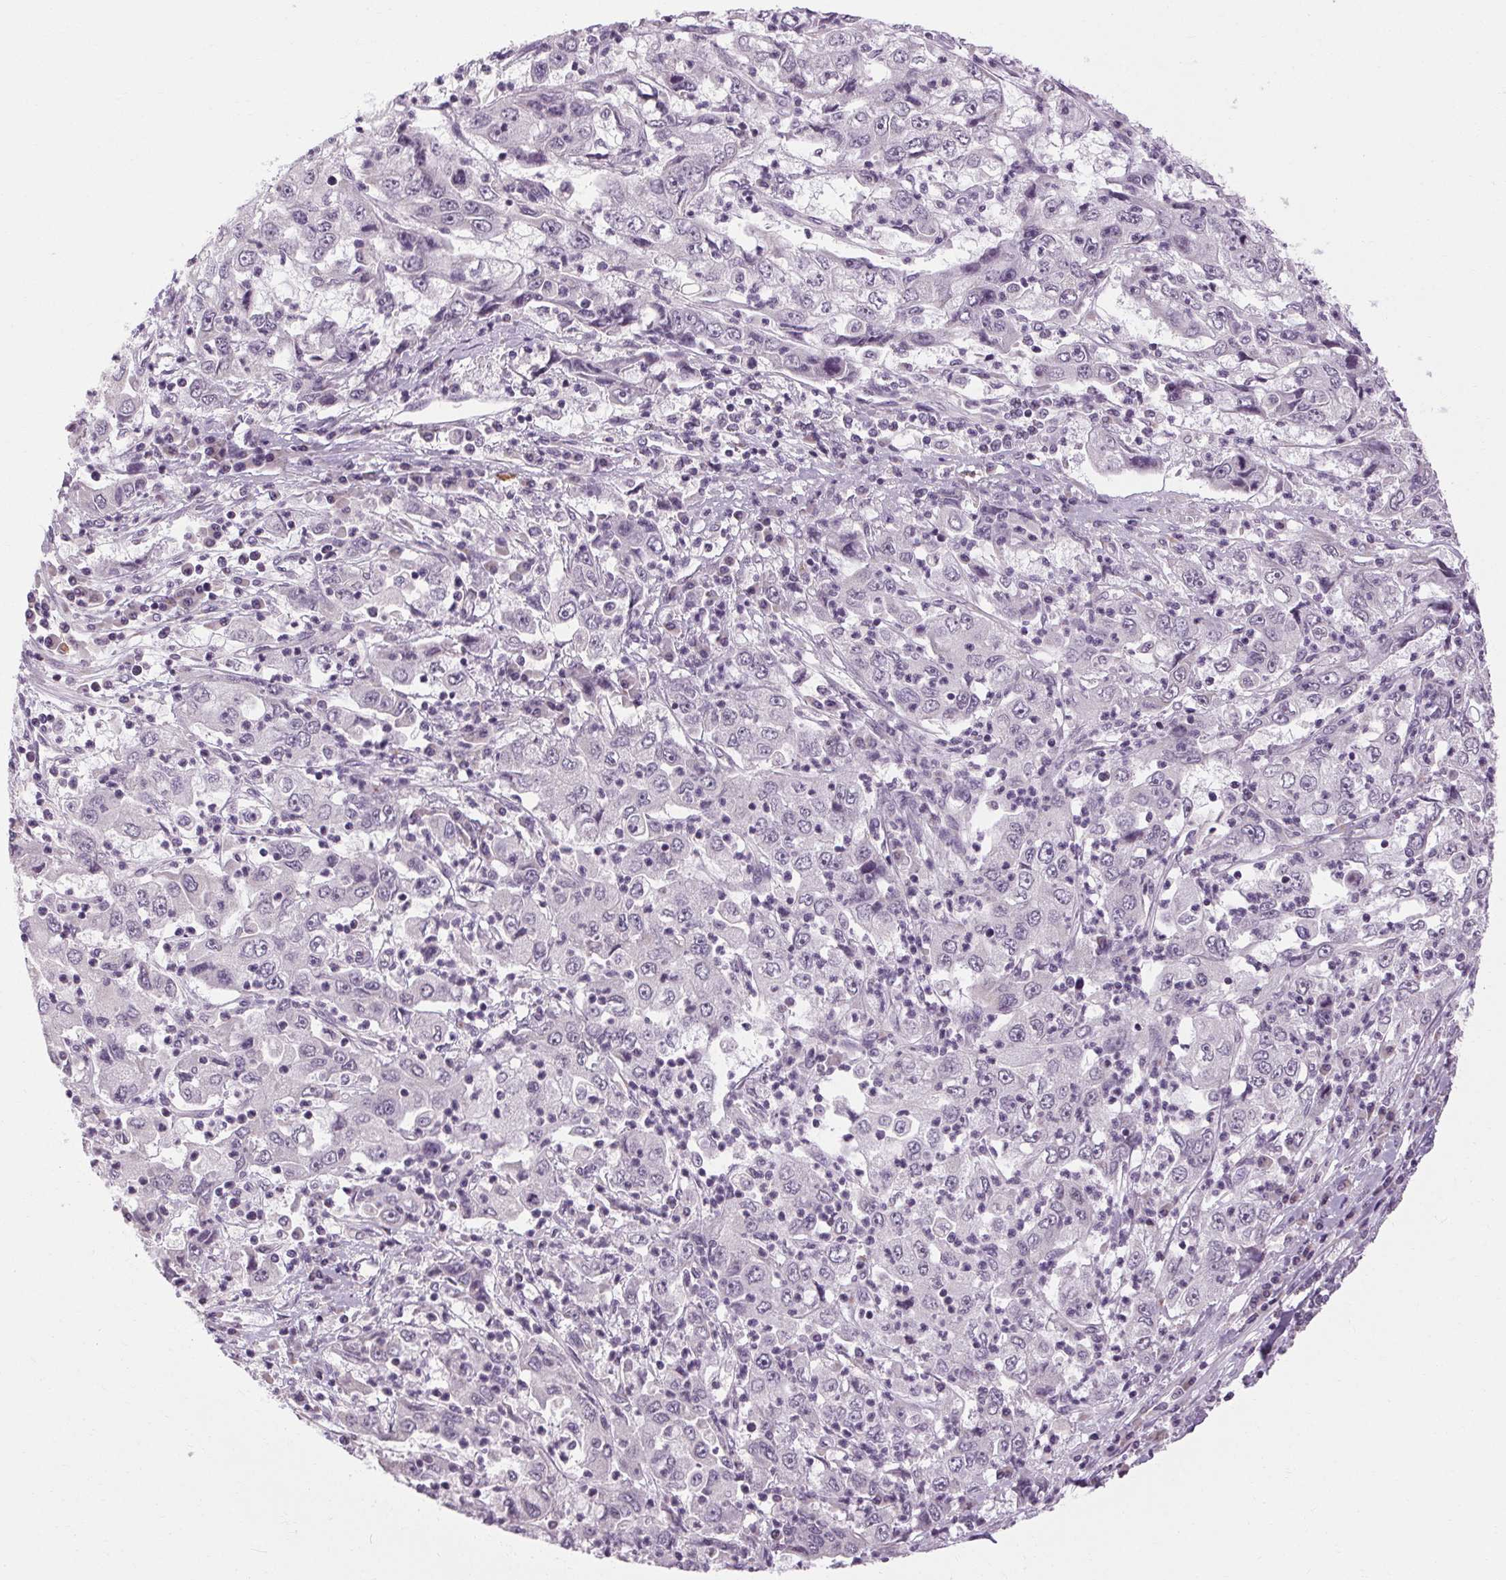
{"staining": {"intensity": "negative", "quantity": "none", "location": "none"}, "tissue": "cervical cancer", "cell_type": "Tumor cells", "image_type": "cancer", "snomed": [{"axis": "morphology", "description": "Squamous cell carcinoma, NOS"}, {"axis": "topography", "description": "Cervix"}], "caption": "Human squamous cell carcinoma (cervical) stained for a protein using immunohistochemistry shows no positivity in tumor cells.", "gene": "KLHL40", "patient": {"sex": "female", "age": 36}}